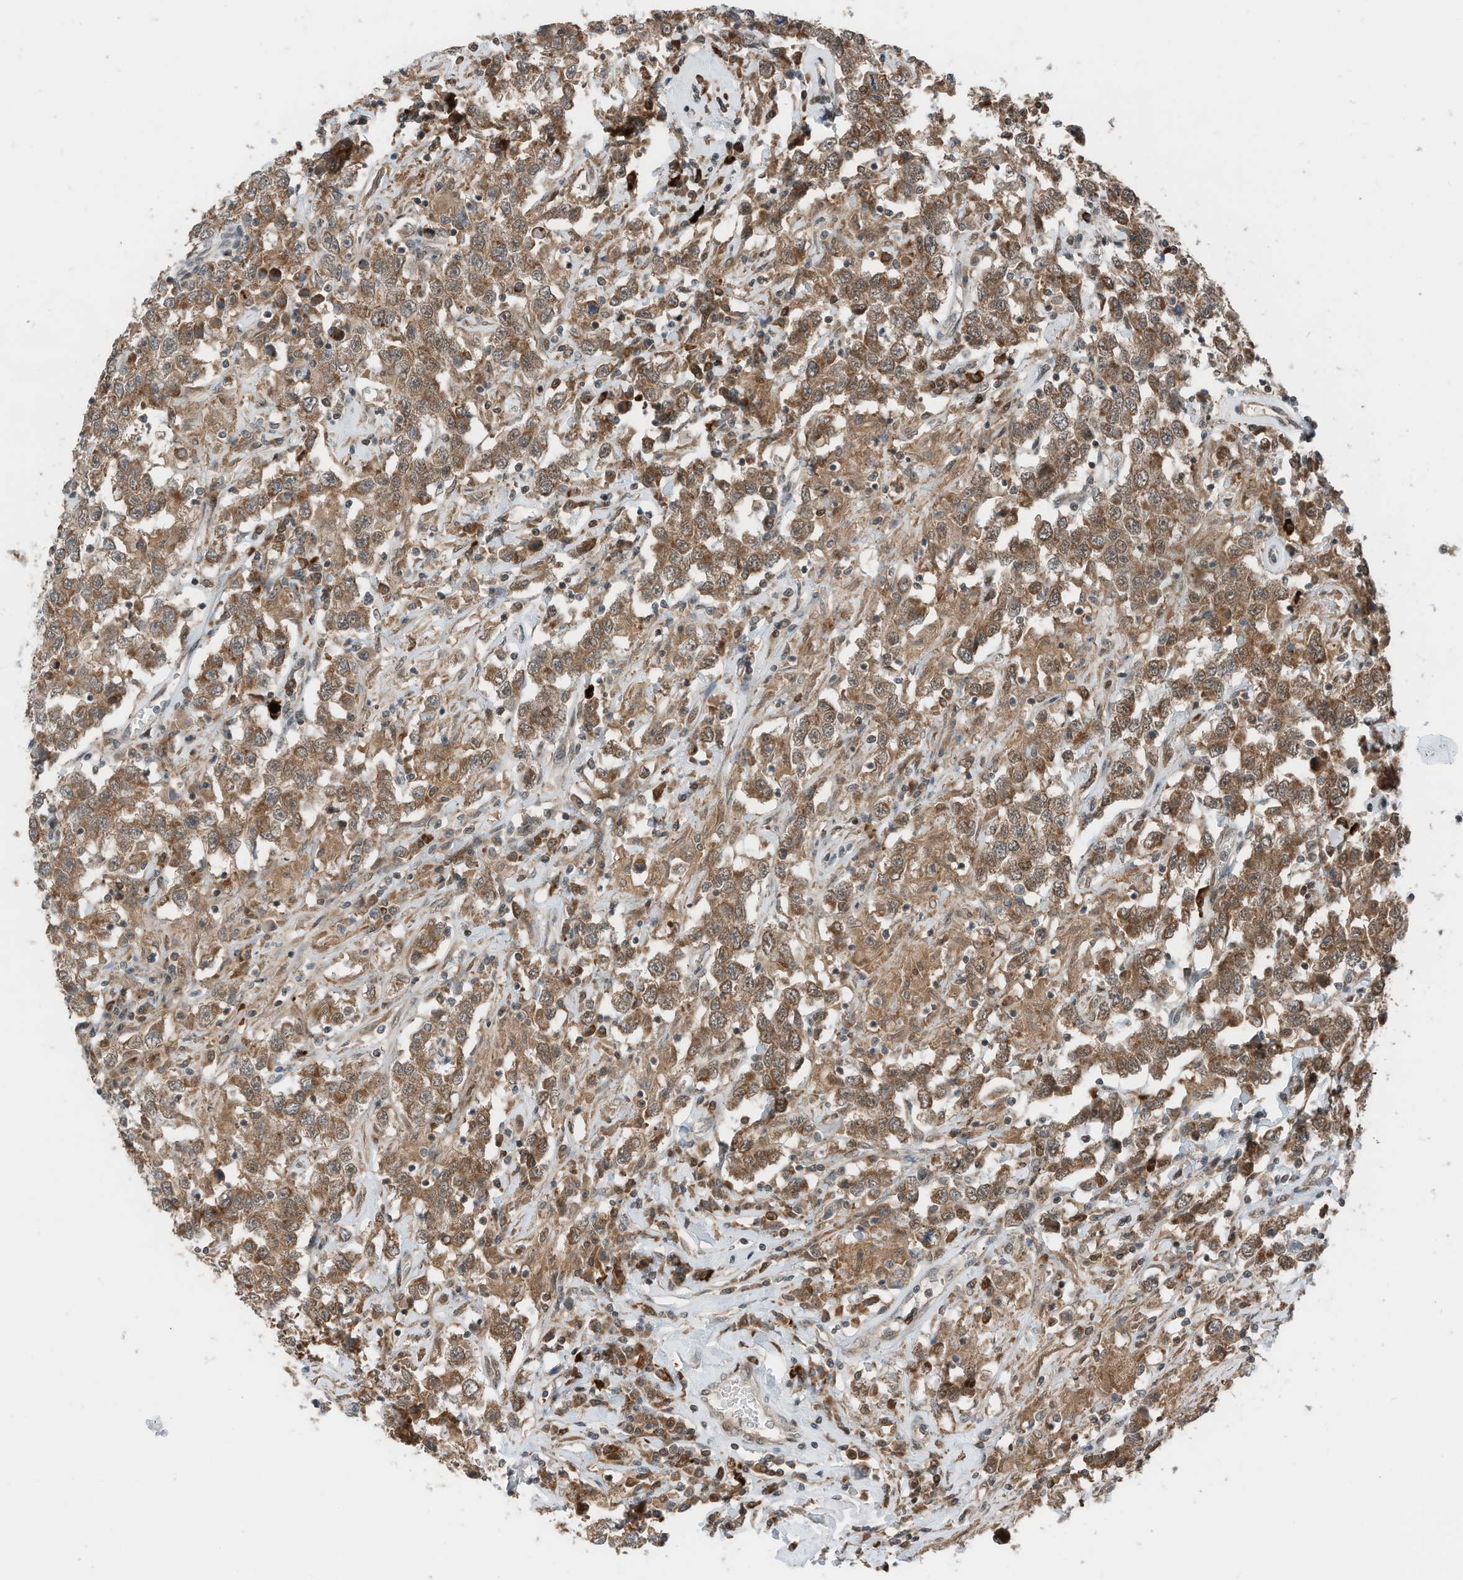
{"staining": {"intensity": "moderate", "quantity": ">75%", "location": "cytoplasmic/membranous"}, "tissue": "testis cancer", "cell_type": "Tumor cells", "image_type": "cancer", "snomed": [{"axis": "morphology", "description": "Seminoma, NOS"}, {"axis": "topography", "description": "Testis"}], "caption": "Protein positivity by immunohistochemistry (IHC) shows moderate cytoplasmic/membranous positivity in approximately >75% of tumor cells in testis cancer (seminoma). The protein of interest is stained brown, and the nuclei are stained in blue (DAB (3,3'-diaminobenzidine) IHC with brightfield microscopy, high magnification).", "gene": "RMND1", "patient": {"sex": "male", "age": 41}}